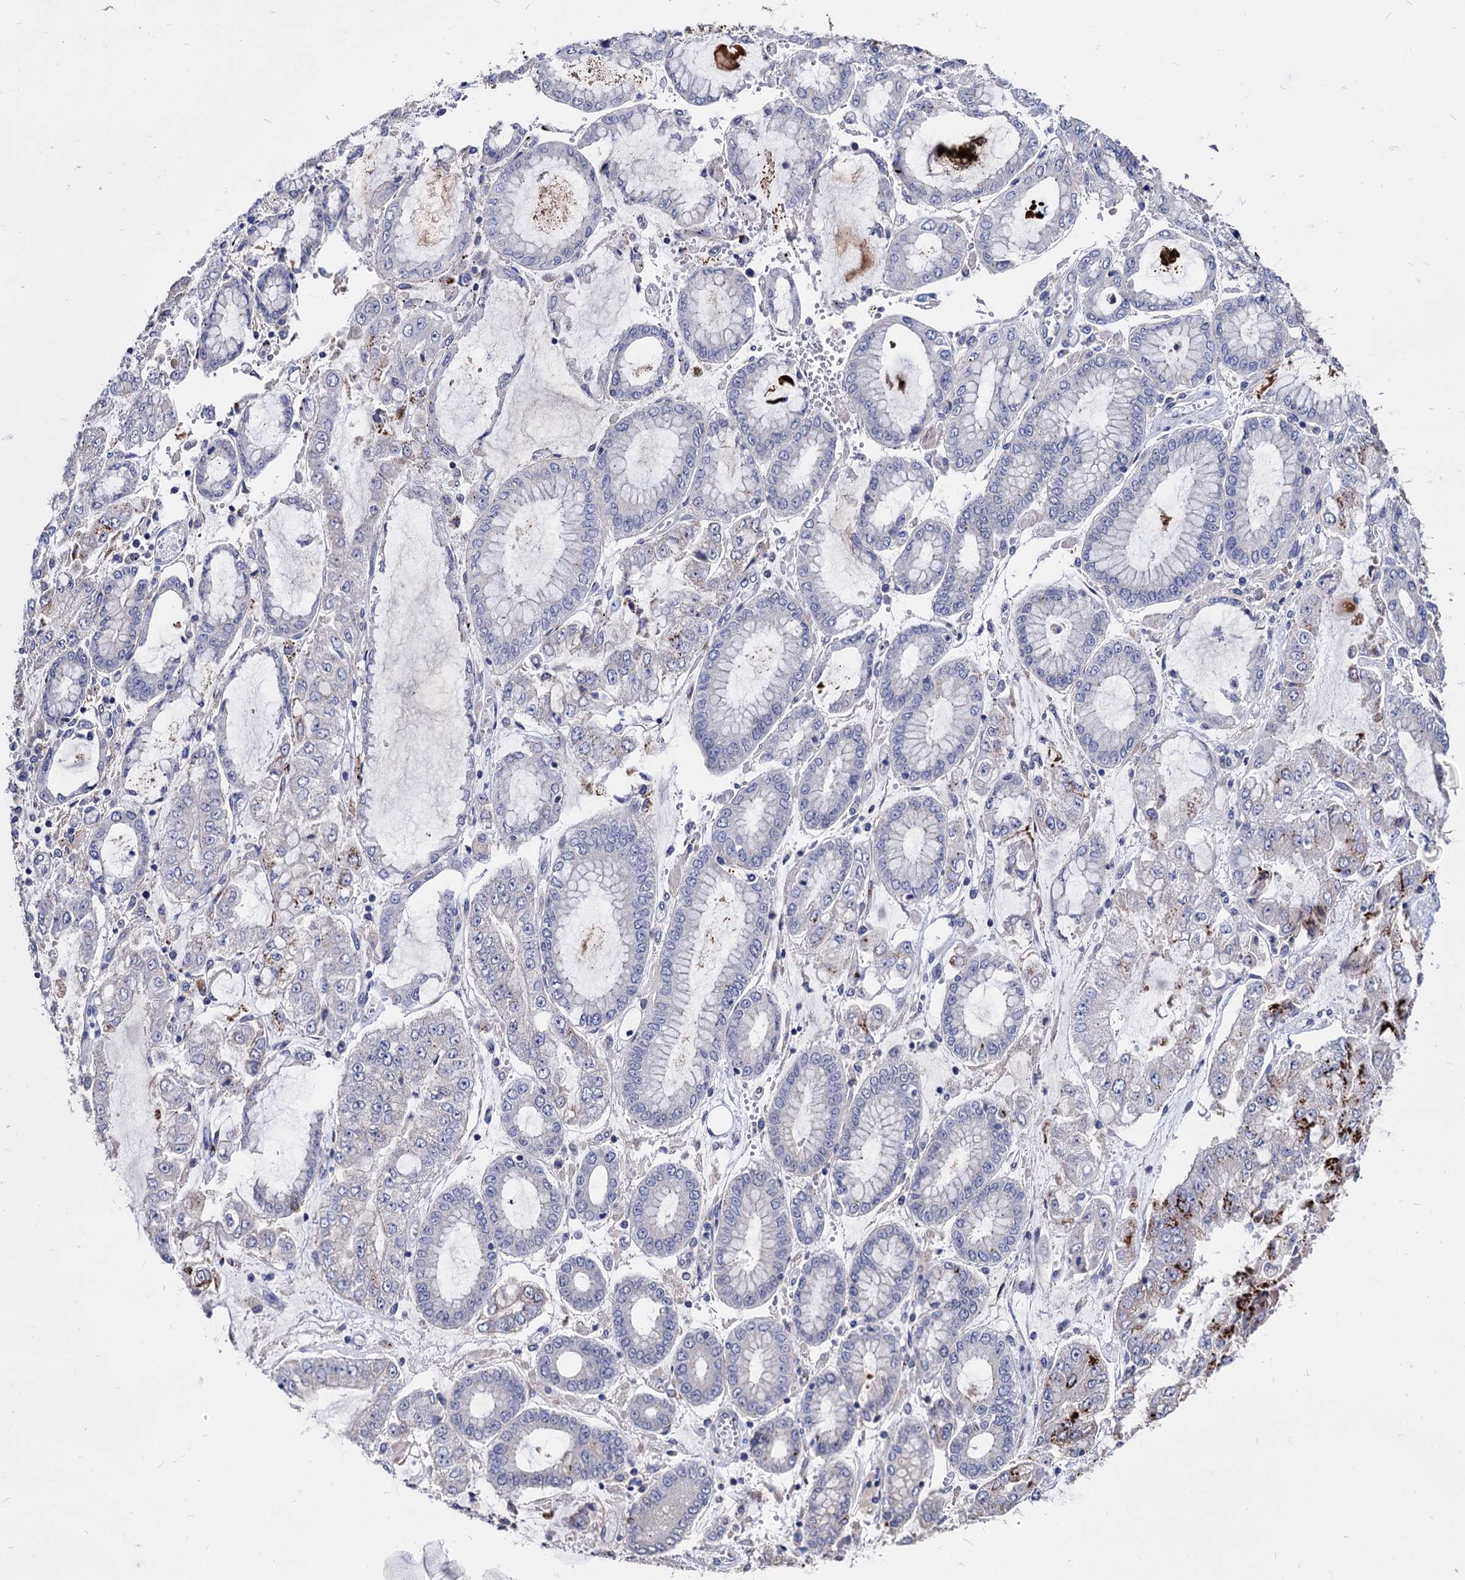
{"staining": {"intensity": "negative", "quantity": "none", "location": "none"}, "tissue": "stomach cancer", "cell_type": "Tumor cells", "image_type": "cancer", "snomed": [{"axis": "morphology", "description": "Adenocarcinoma, NOS"}, {"axis": "topography", "description": "Stomach"}], "caption": "Tumor cells show no significant staining in stomach cancer.", "gene": "ESD", "patient": {"sex": "male", "age": 76}}